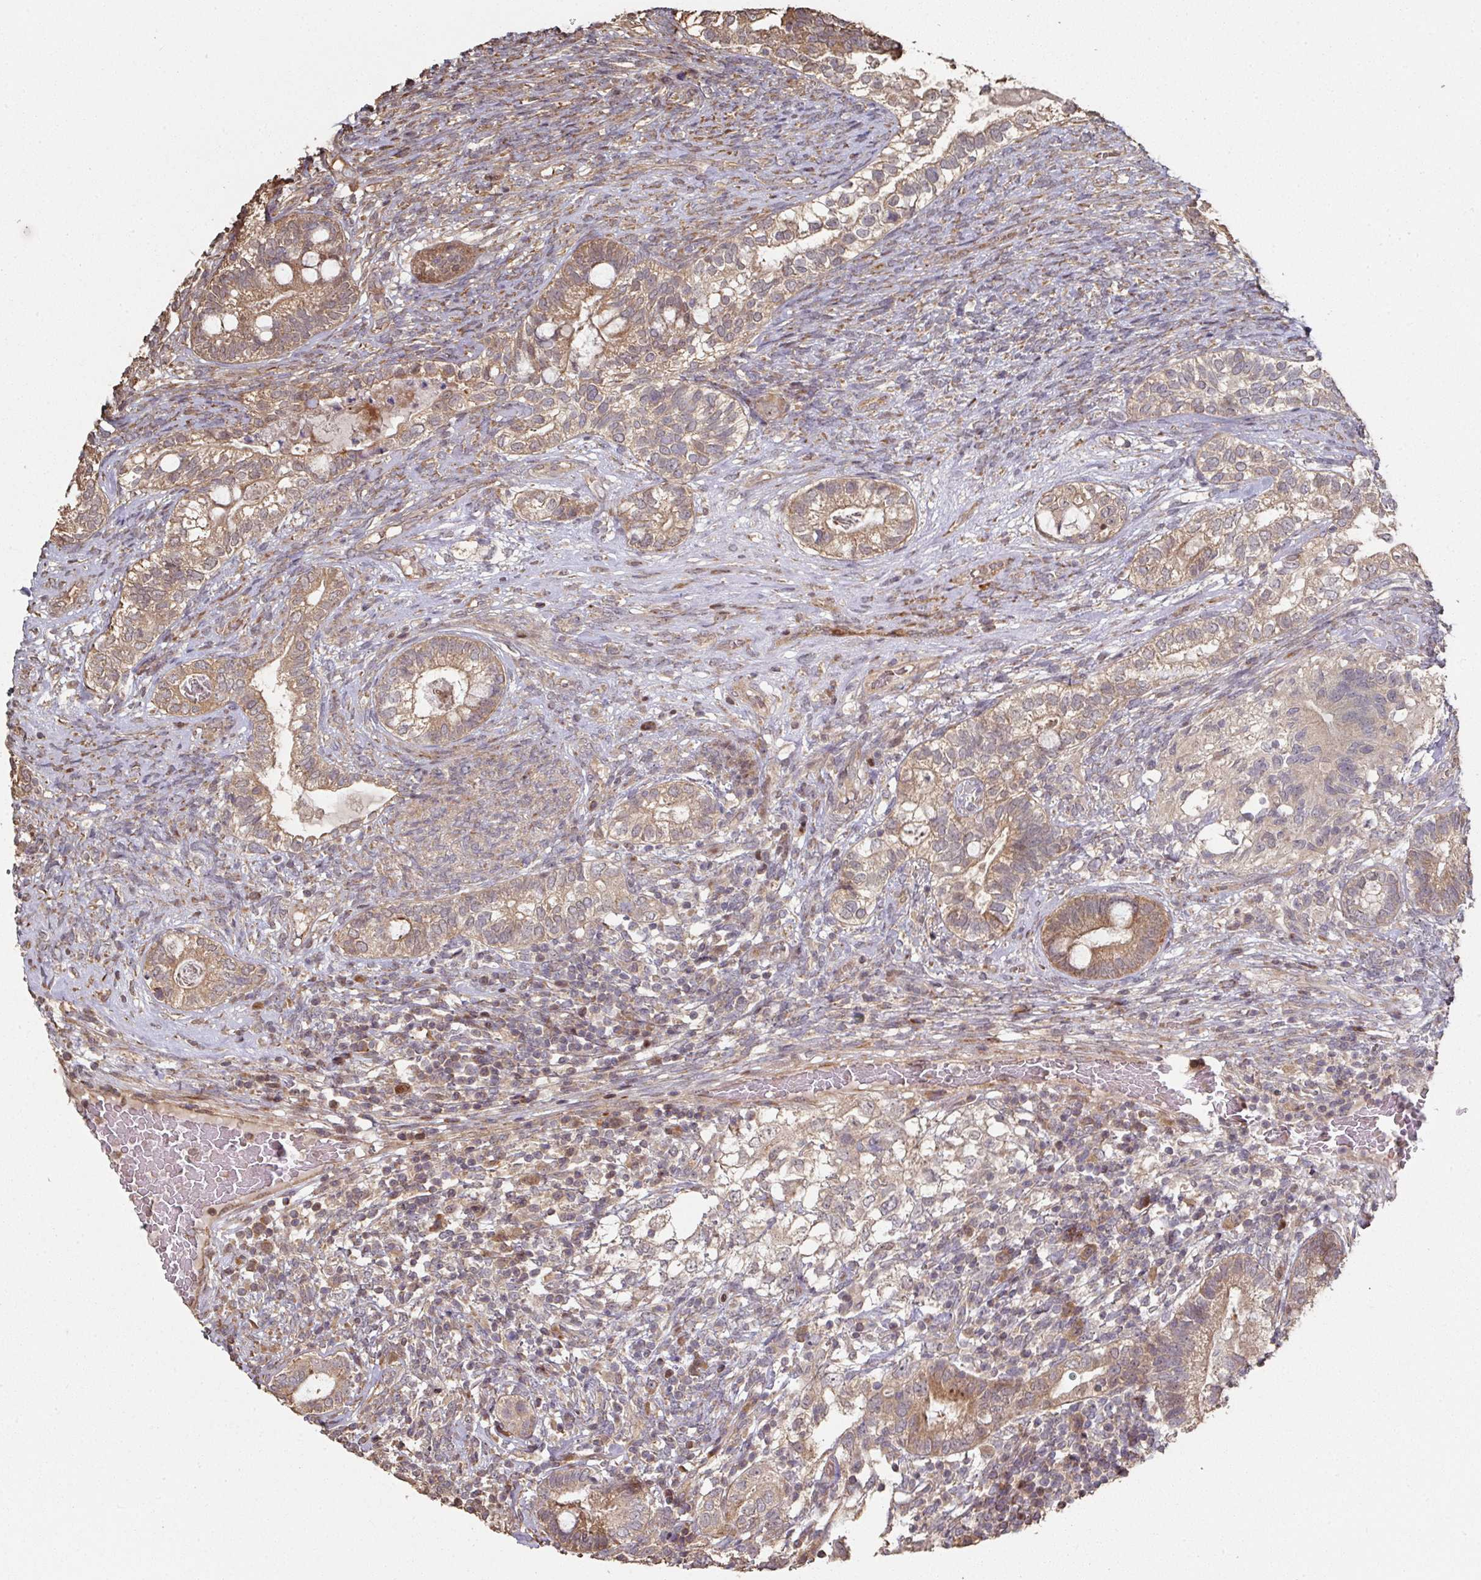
{"staining": {"intensity": "moderate", "quantity": ">75%", "location": "cytoplasmic/membranous"}, "tissue": "testis cancer", "cell_type": "Tumor cells", "image_type": "cancer", "snomed": [{"axis": "morphology", "description": "Seminoma, NOS"}, {"axis": "morphology", "description": "Carcinoma, Embryonal, NOS"}, {"axis": "topography", "description": "Testis"}], "caption": "Protein staining exhibits moderate cytoplasmic/membranous expression in about >75% of tumor cells in testis cancer (embryonal carcinoma).", "gene": "CA7", "patient": {"sex": "male", "age": 41}}